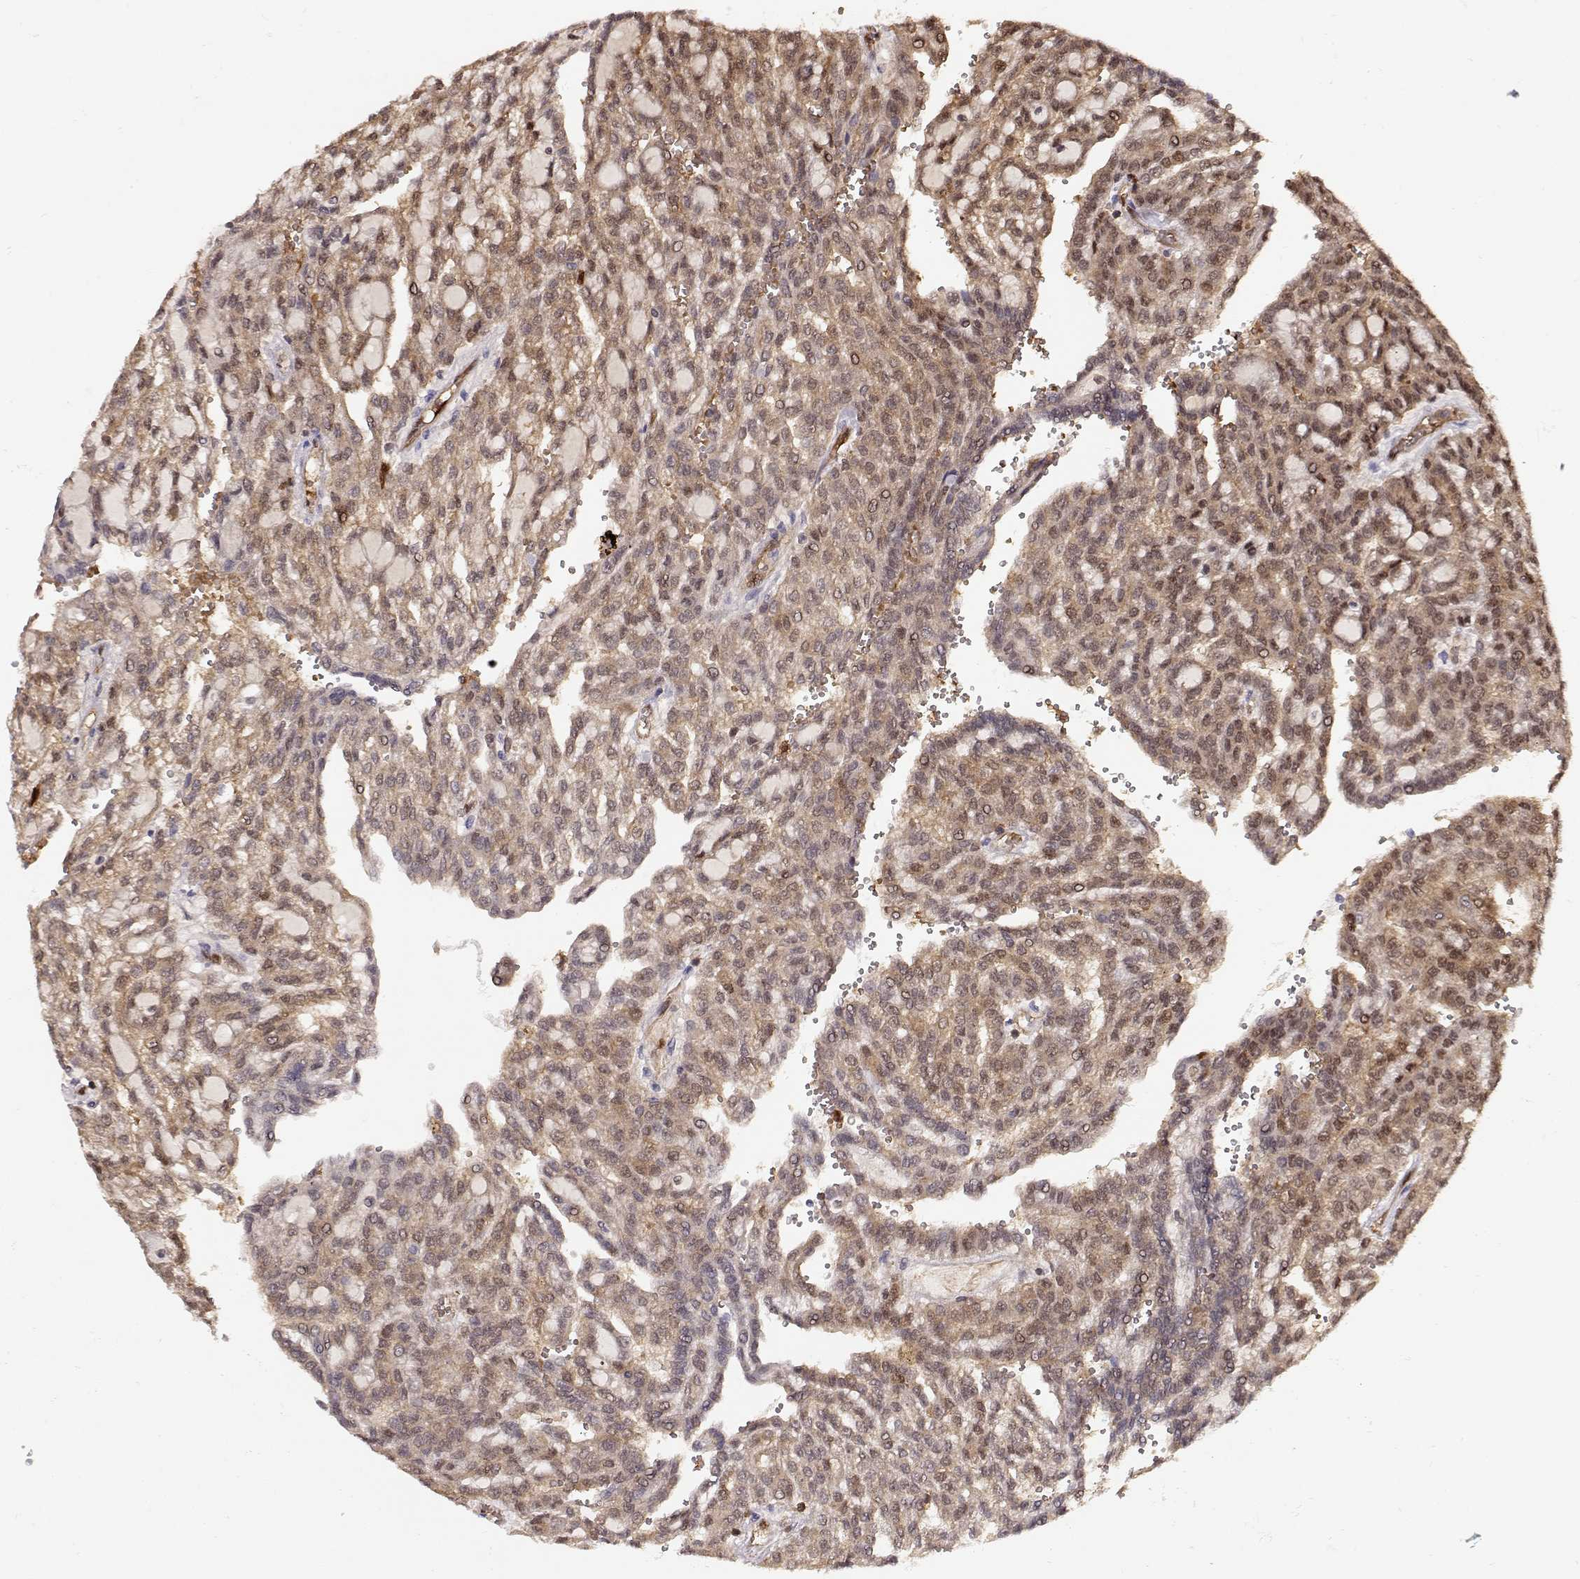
{"staining": {"intensity": "weak", "quantity": ">75%", "location": "cytoplasmic/membranous"}, "tissue": "renal cancer", "cell_type": "Tumor cells", "image_type": "cancer", "snomed": [{"axis": "morphology", "description": "Adenocarcinoma, NOS"}, {"axis": "topography", "description": "Kidney"}], "caption": "Immunohistochemistry staining of adenocarcinoma (renal), which shows low levels of weak cytoplasmic/membranous expression in approximately >75% of tumor cells indicating weak cytoplasmic/membranous protein expression. The staining was performed using DAB (3,3'-diaminobenzidine) (brown) for protein detection and nuclei were counterstained in hematoxylin (blue).", "gene": "PNP", "patient": {"sex": "male", "age": 63}}